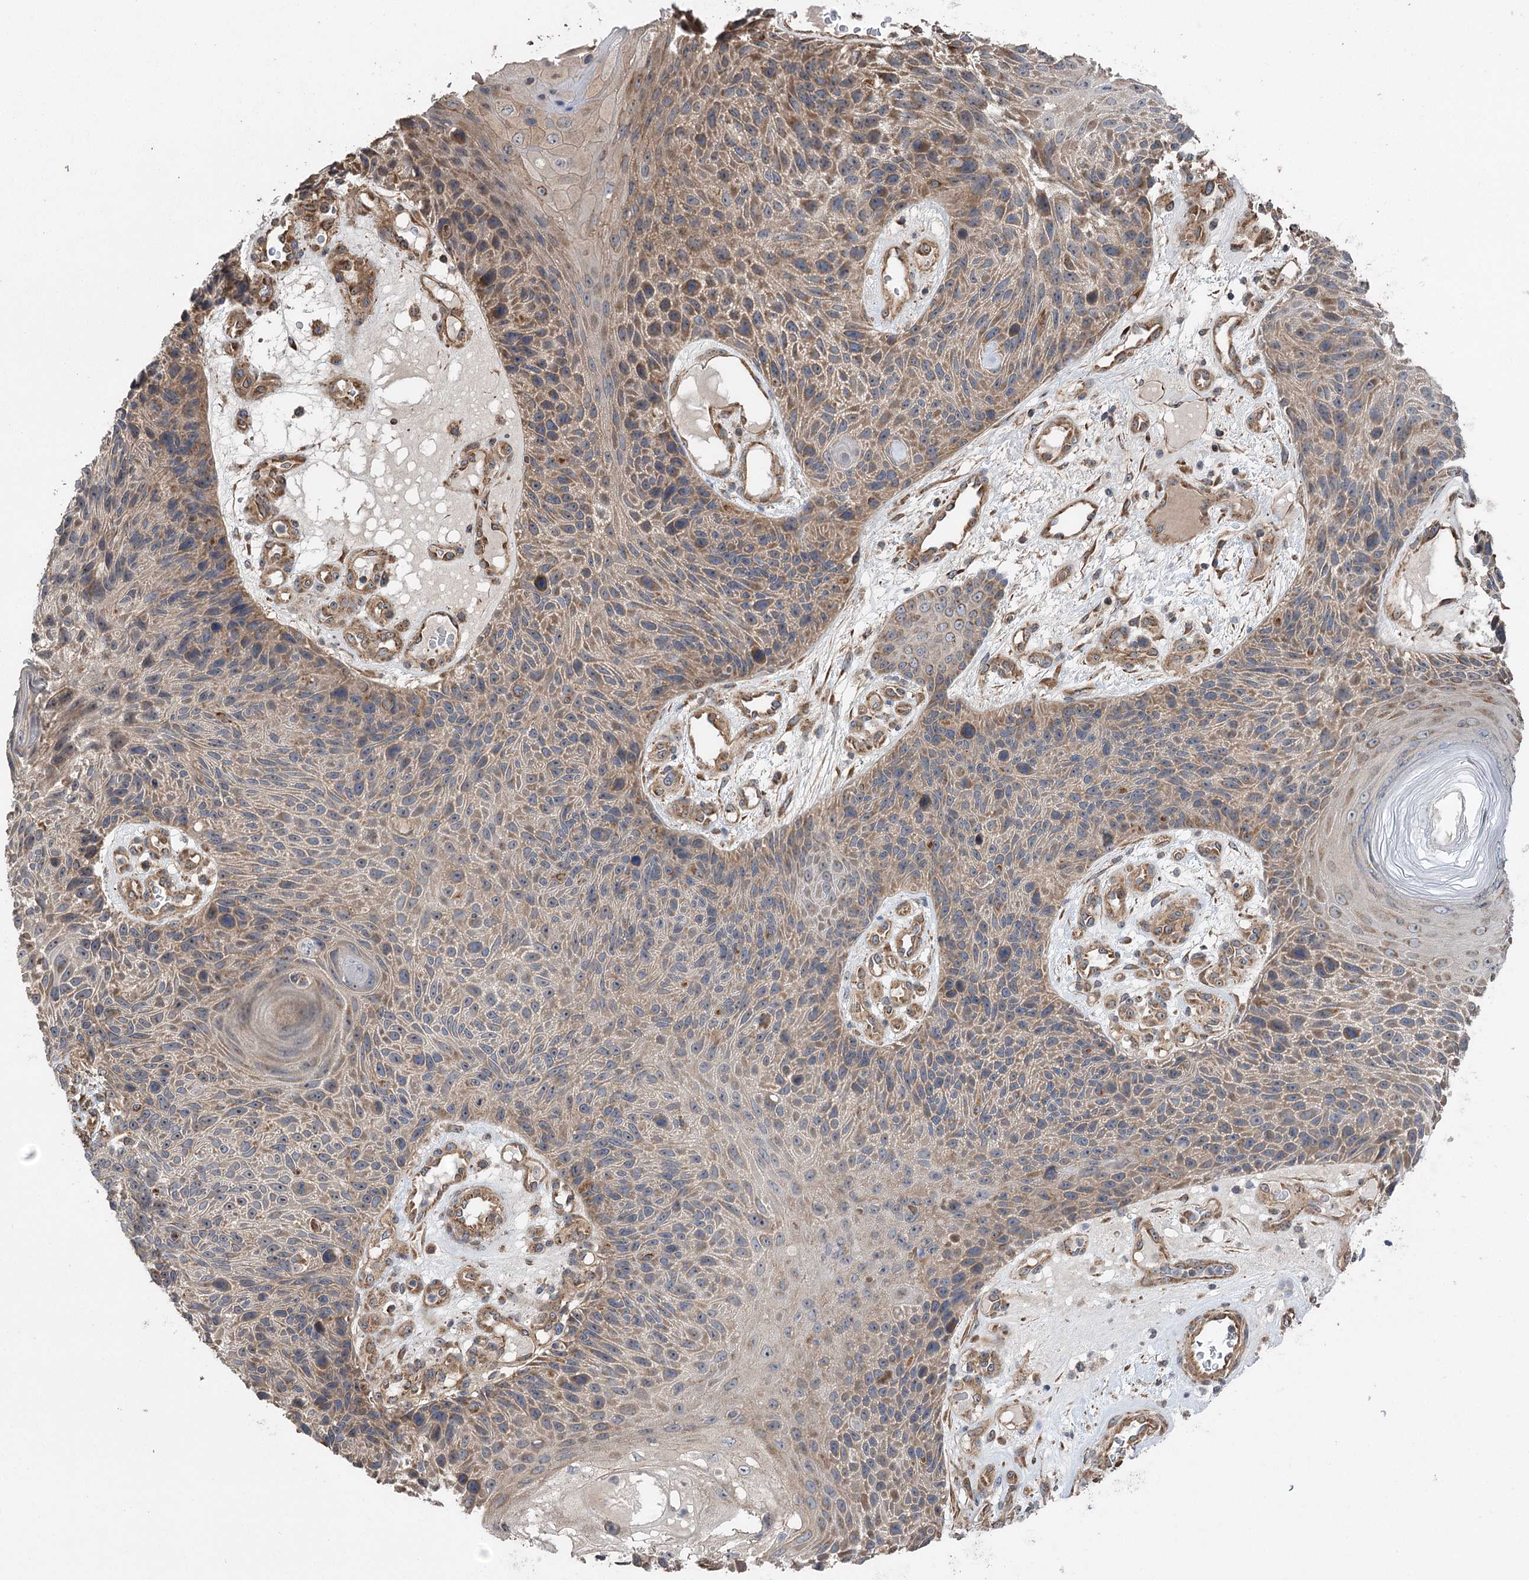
{"staining": {"intensity": "moderate", "quantity": ">75%", "location": "cytoplasmic/membranous"}, "tissue": "skin cancer", "cell_type": "Tumor cells", "image_type": "cancer", "snomed": [{"axis": "morphology", "description": "Squamous cell carcinoma, NOS"}, {"axis": "topography", "description": "Skin"}], "caption": "Skin cancer stained with a protein marker reveals moderate staining in tumor cells.", "gene": "RWDD4", "patient": {"sex": "female", "age": 88}}